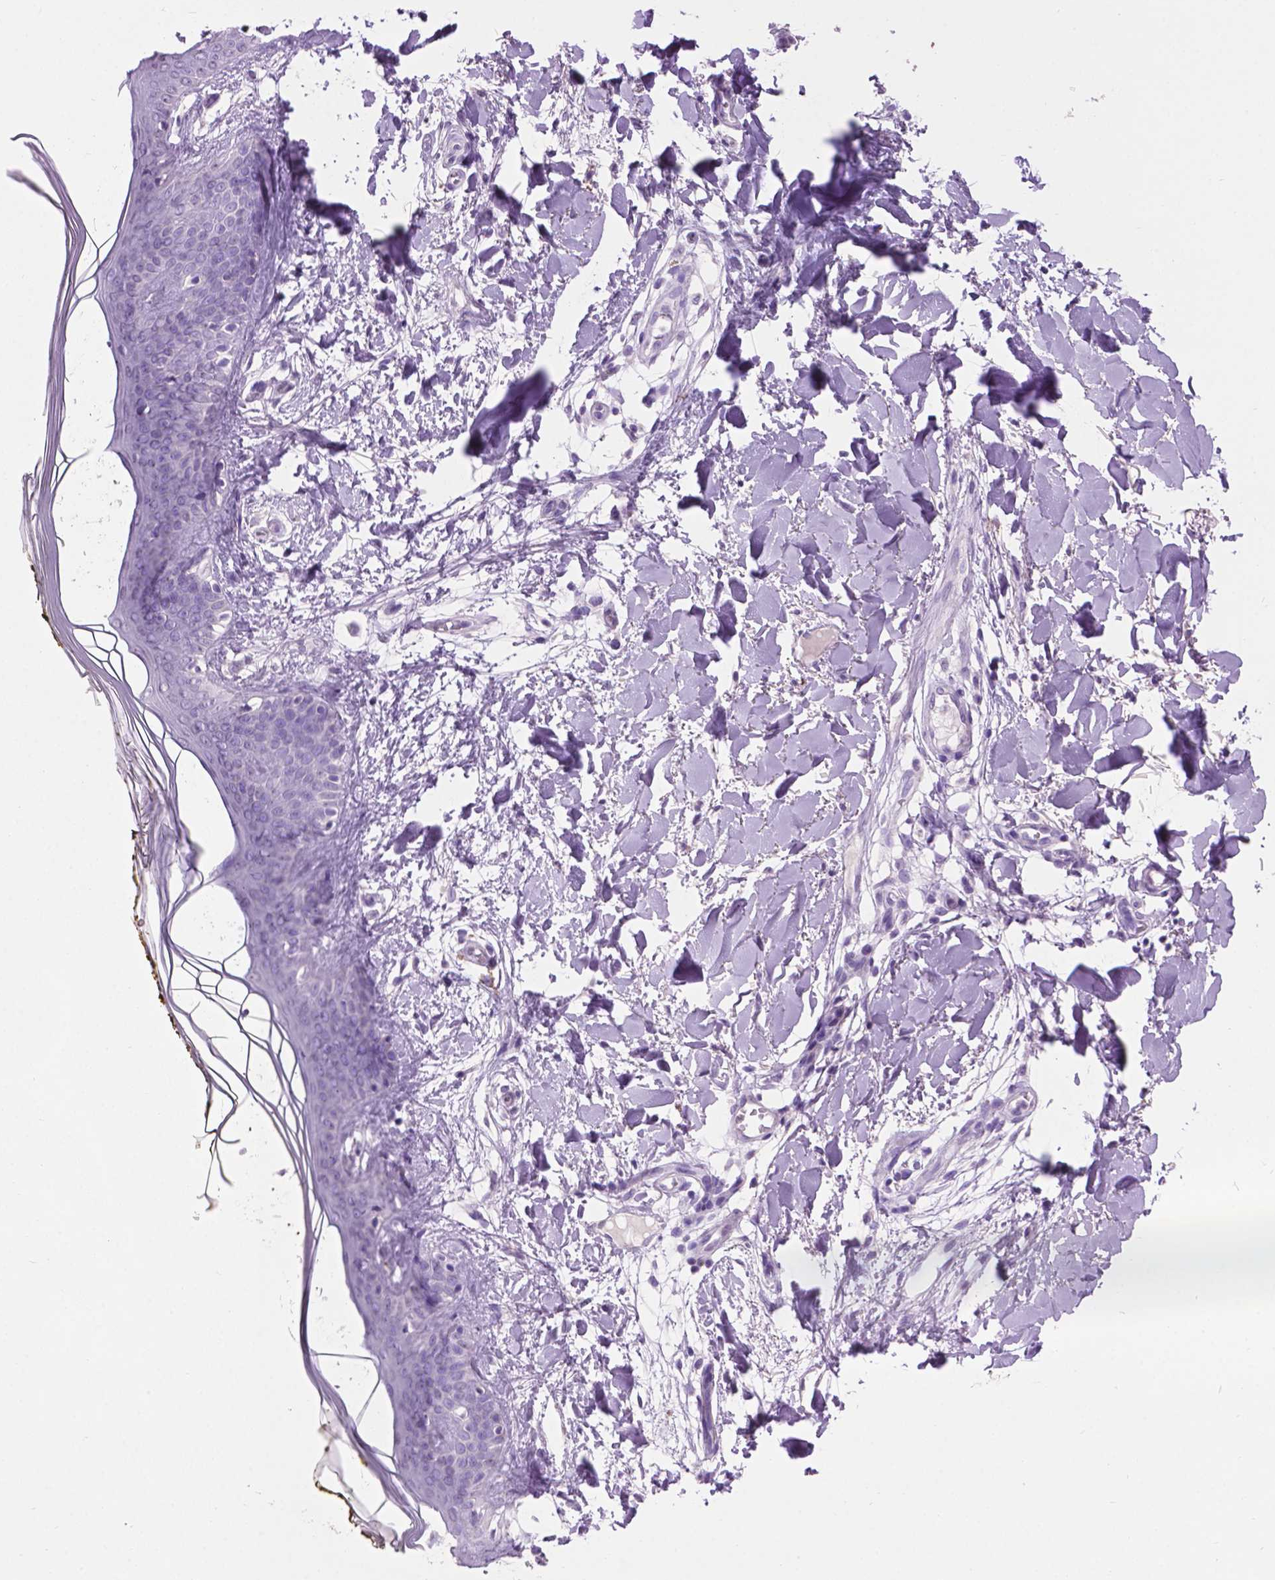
{"staining": {"intensity": "negative", "quantity": "none", "location": "none"}, "tissue": "skin", "cell_type": "Fibroblasts", "image_type": "normal", "snomed": [{"axis": "morphology", "description": "Normal tissue, NOS"}, {"axis": "topography", "description": "Skin"}], "caption": "The photomicrograph demonstrates no significant expression in fibroblasts of skin. The staining was performed using DAB to visualize the protein expression in brown, while the nuclei were stained in blue with hematoxylin (Magnification: 20x).", "gene": "CRYBA4", "patient": {"sex": "female", "age": 34}}